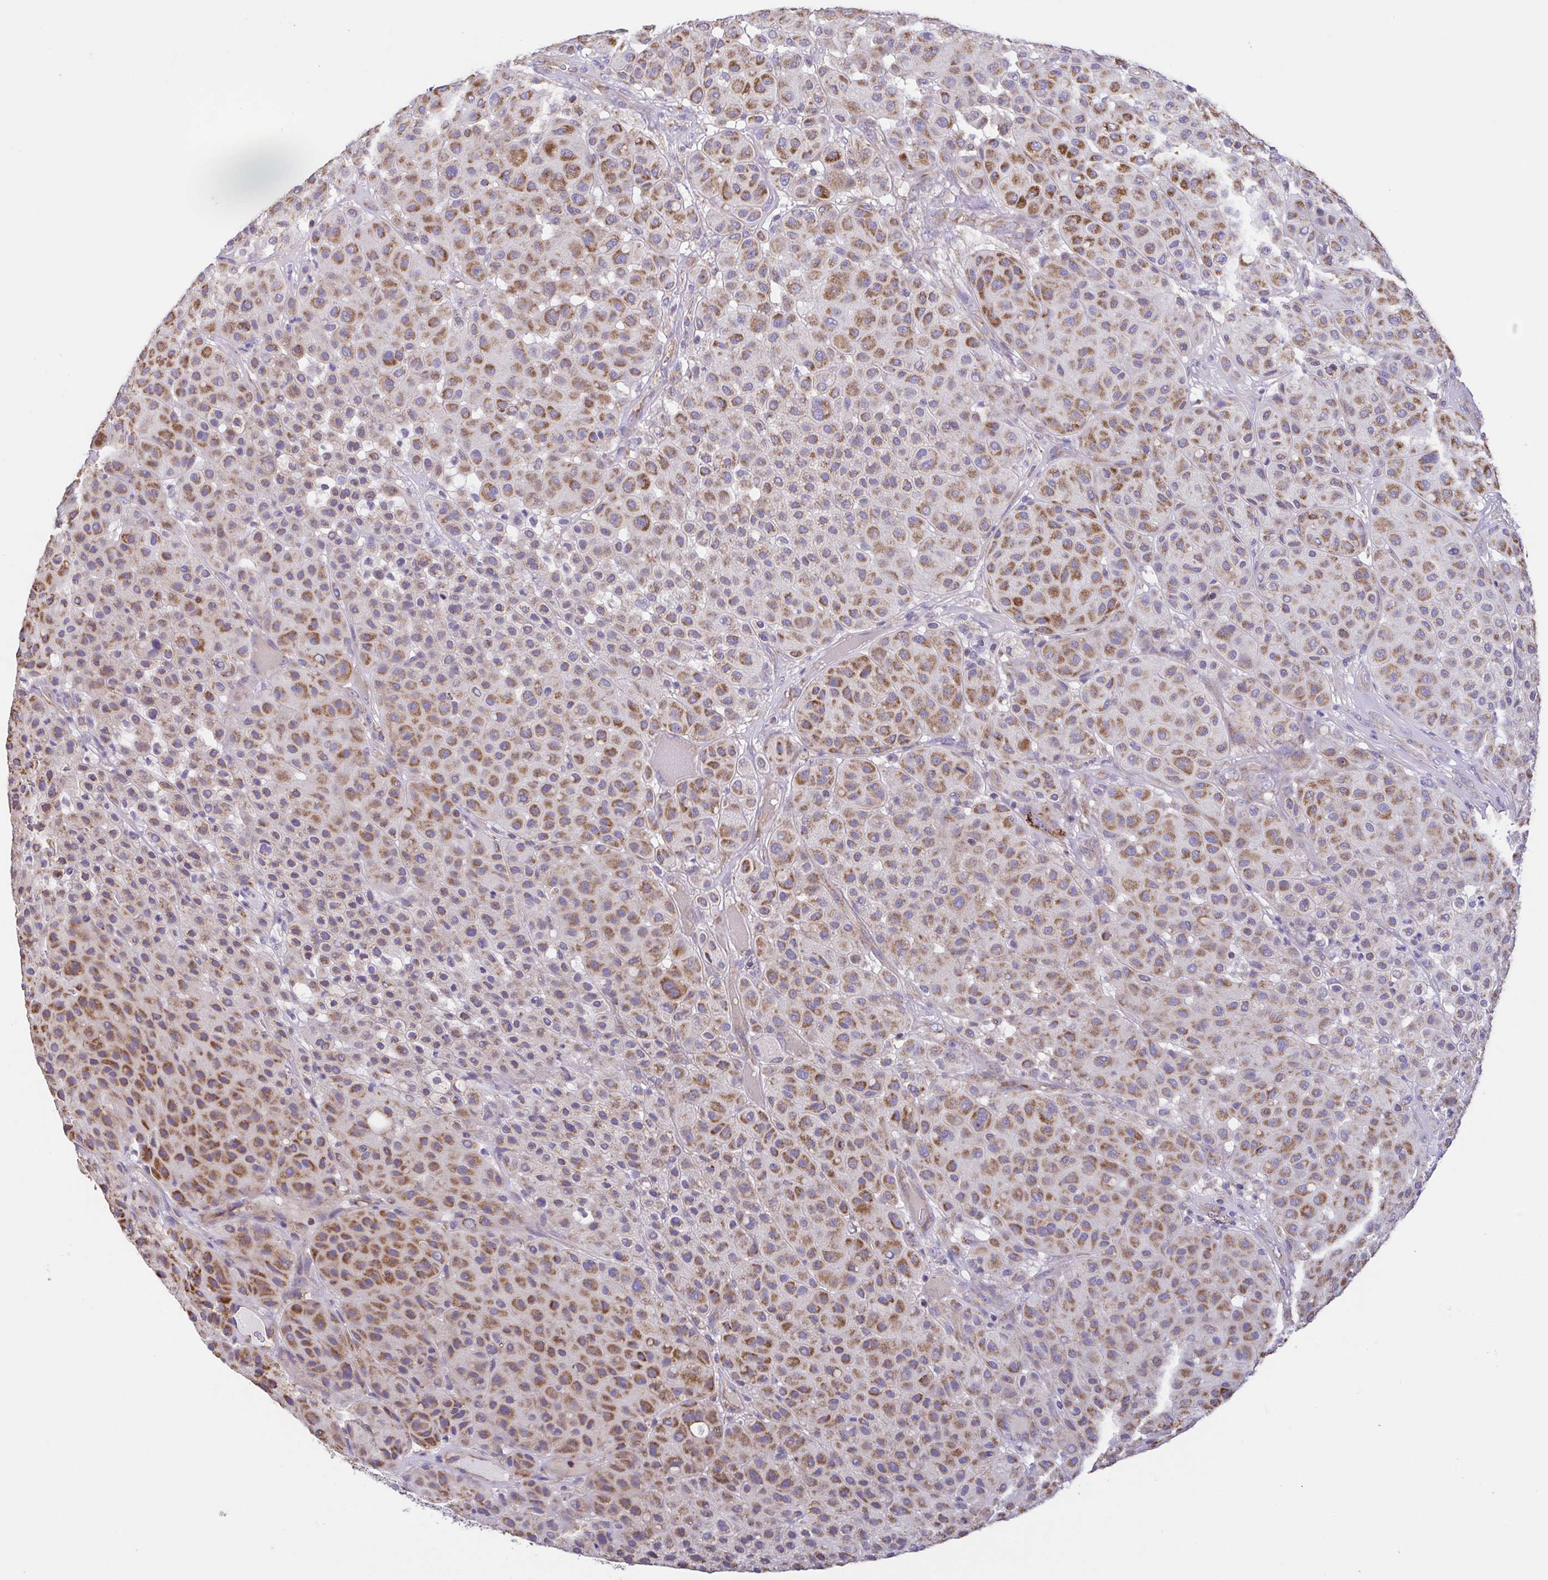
{"staining": {"intensity": "moderate", "quantity": ">75%", "location": "cytoplasmic/membranous"}, "tissue": "melanoma", "cell_type": "Tumor cells", "image_type": "cancer", "snomed": [{"axis": "morphology", "description": "Malignant melanoma, Metastatic site"}, {"axis": "topography", "description": "Smooth muscle"}], "caption": "Immunohistochemical staining of malignant melanoma (metastatic site) demonstrates medium levels of moderate cytoplasmic/membranous expression in approximately >75% of tumor cells.", "gene": "GINM1", "patient": {"sex": "male", "age": 41}}